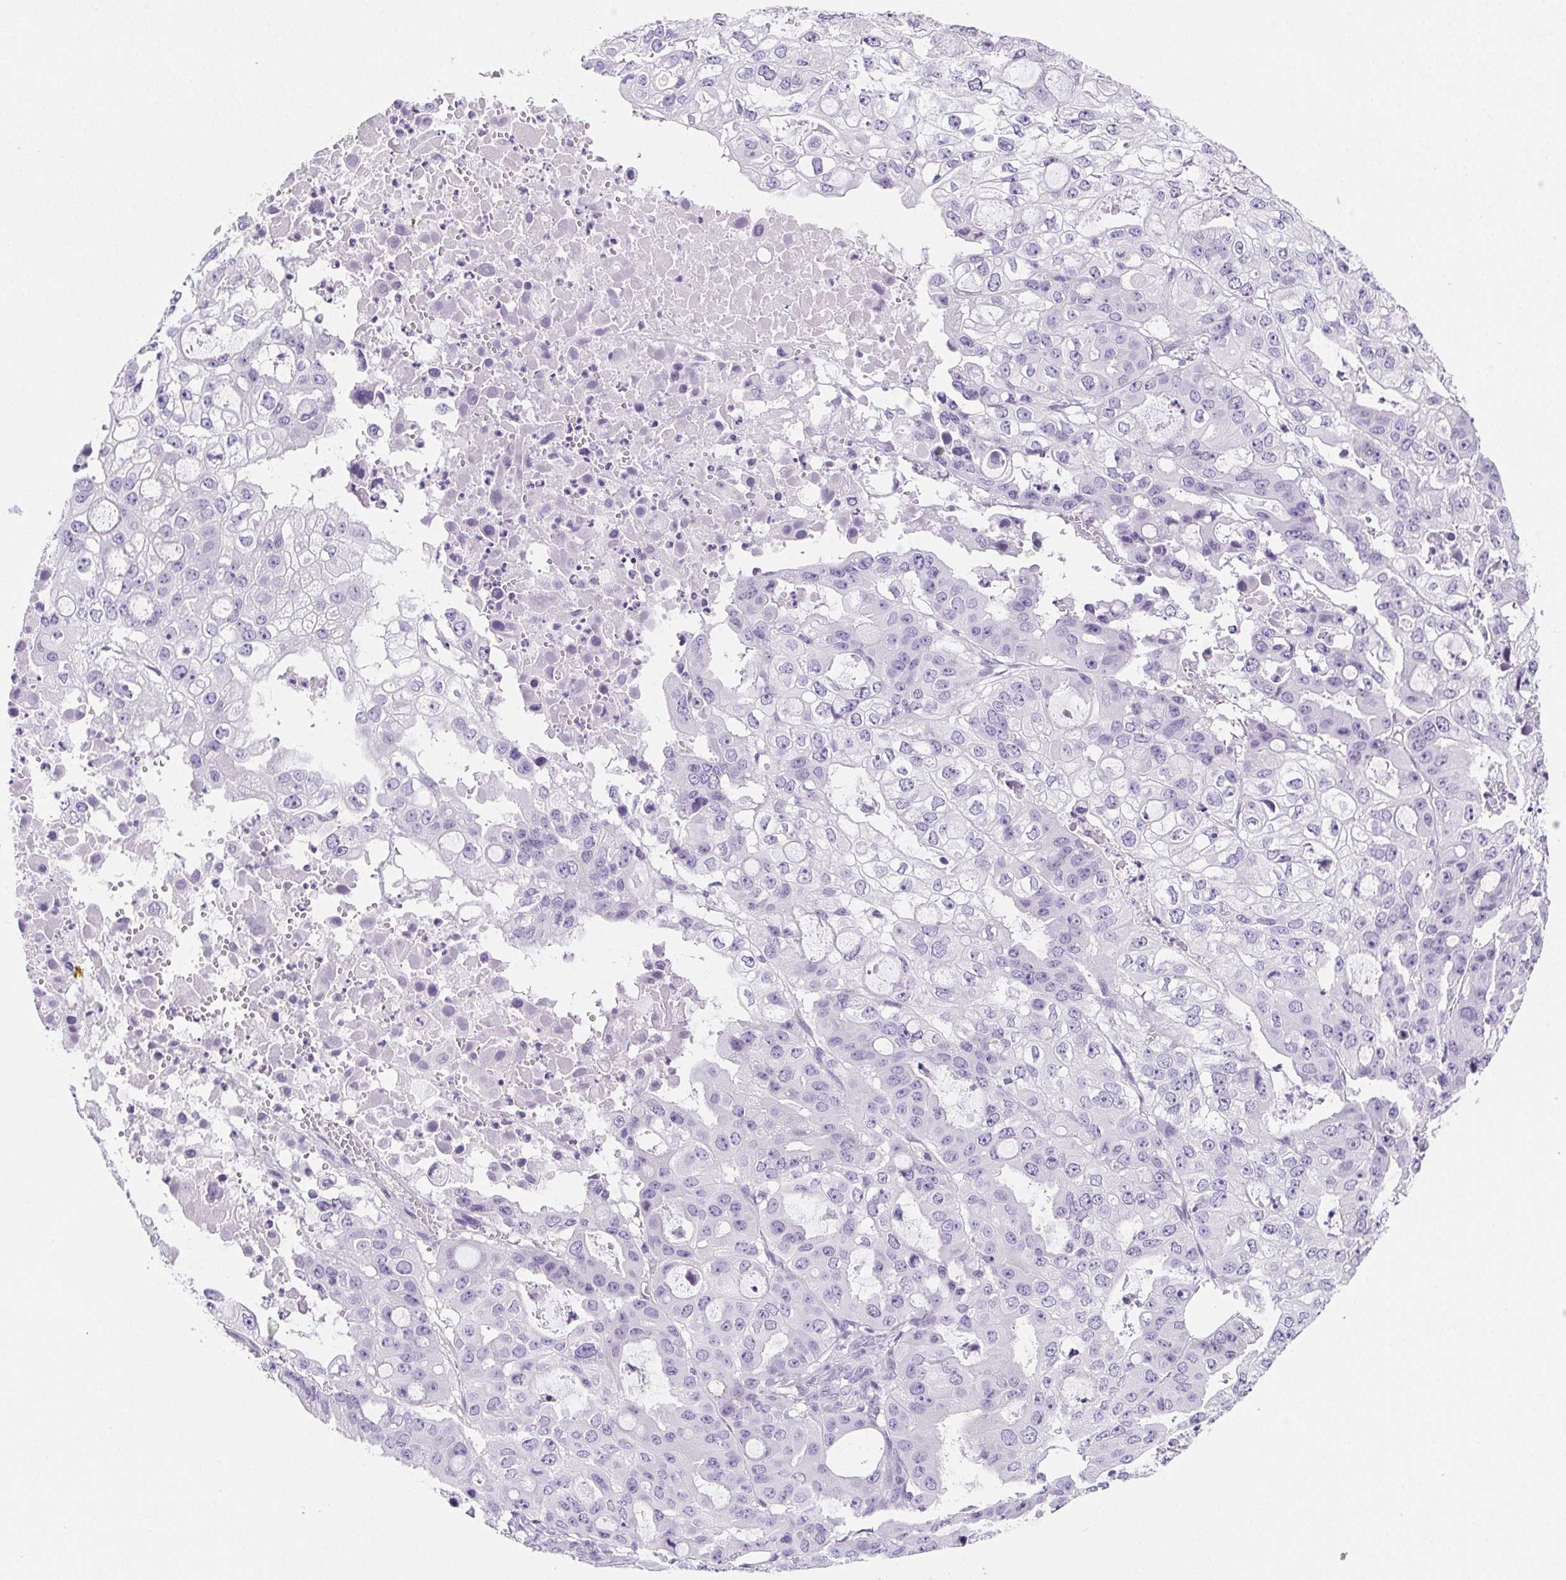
{"staining": {"intensity": "negative", "quantity": "none", "location": "none"}, "tissue": "ovarian cancer", "cell_type": "Tumor cells", "image_type": "cancer", "snomed": [{"axis": "morphology", "description": "Cystadenocarcinoma, serous, NOS"}, {"axis": "topography", "description": "Ovary"}], "caption": "A photomicrograph of ovarian cancer (serous cystadenocarcinoma) stained for a protein displays no brown staining in tumor cells.", "gene": "BEND2", "patient": {"sex": "female", "age": 56}}